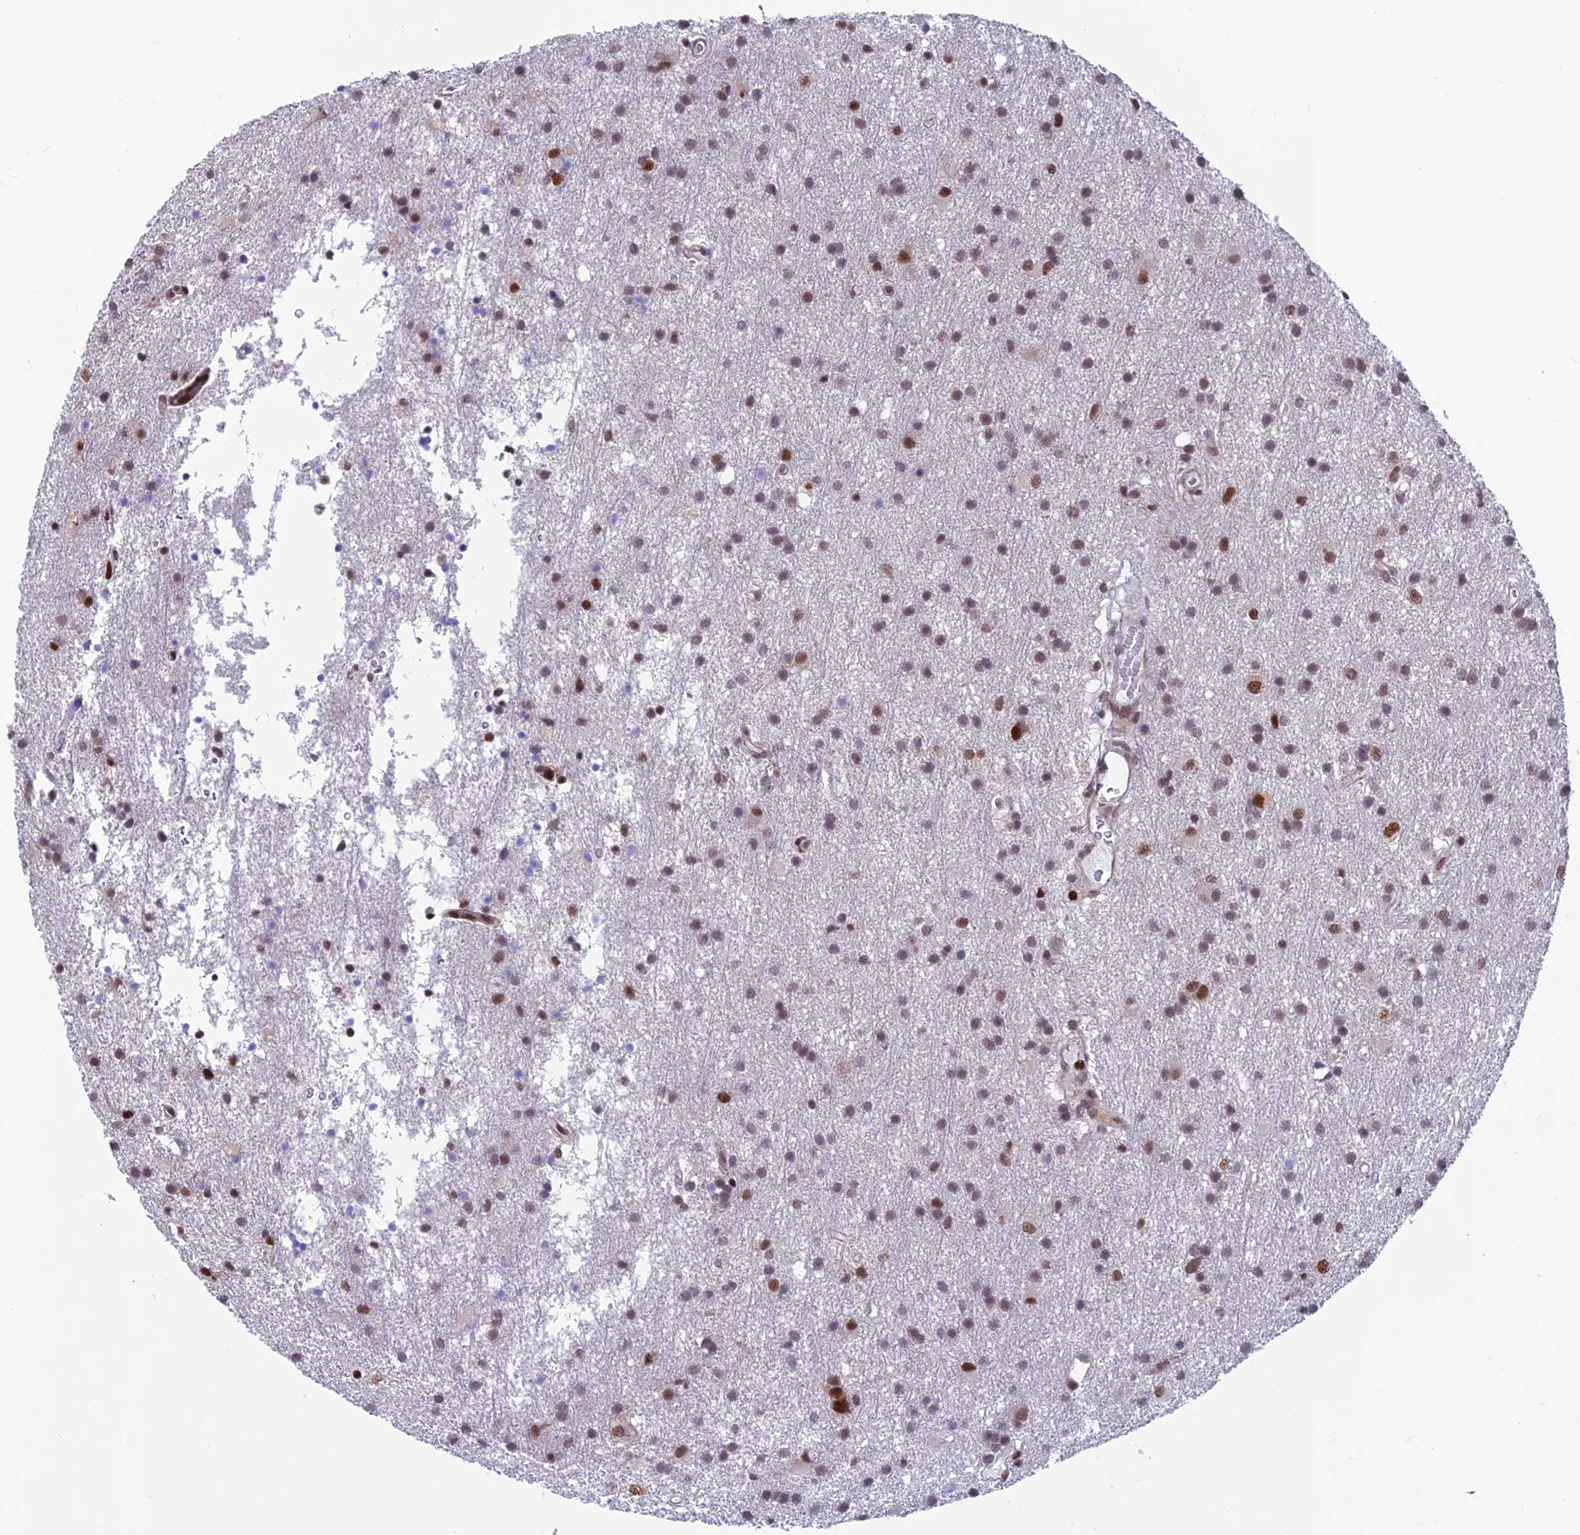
{"staining": {"intensity": "moderate", "quantity": ">75%", "location": "nuclear"}, "tissue": "glioma", "cell_type": "Tumor cells", "image_type": "cancer", "snomed": [{"axis": "morphology", "description": "Glioma, malignant, High grade"}, {"axis": "topography", "description": "Brain"}], "caption": "Immunohistochemical staining of human malignant glioma (high-grade) demonstrates medium levels of moderate nuclear protein staining in approximately >75% of tumor cells.", "gene": "KIAA1191", "patient": {"sex": "male", "age": 77}}